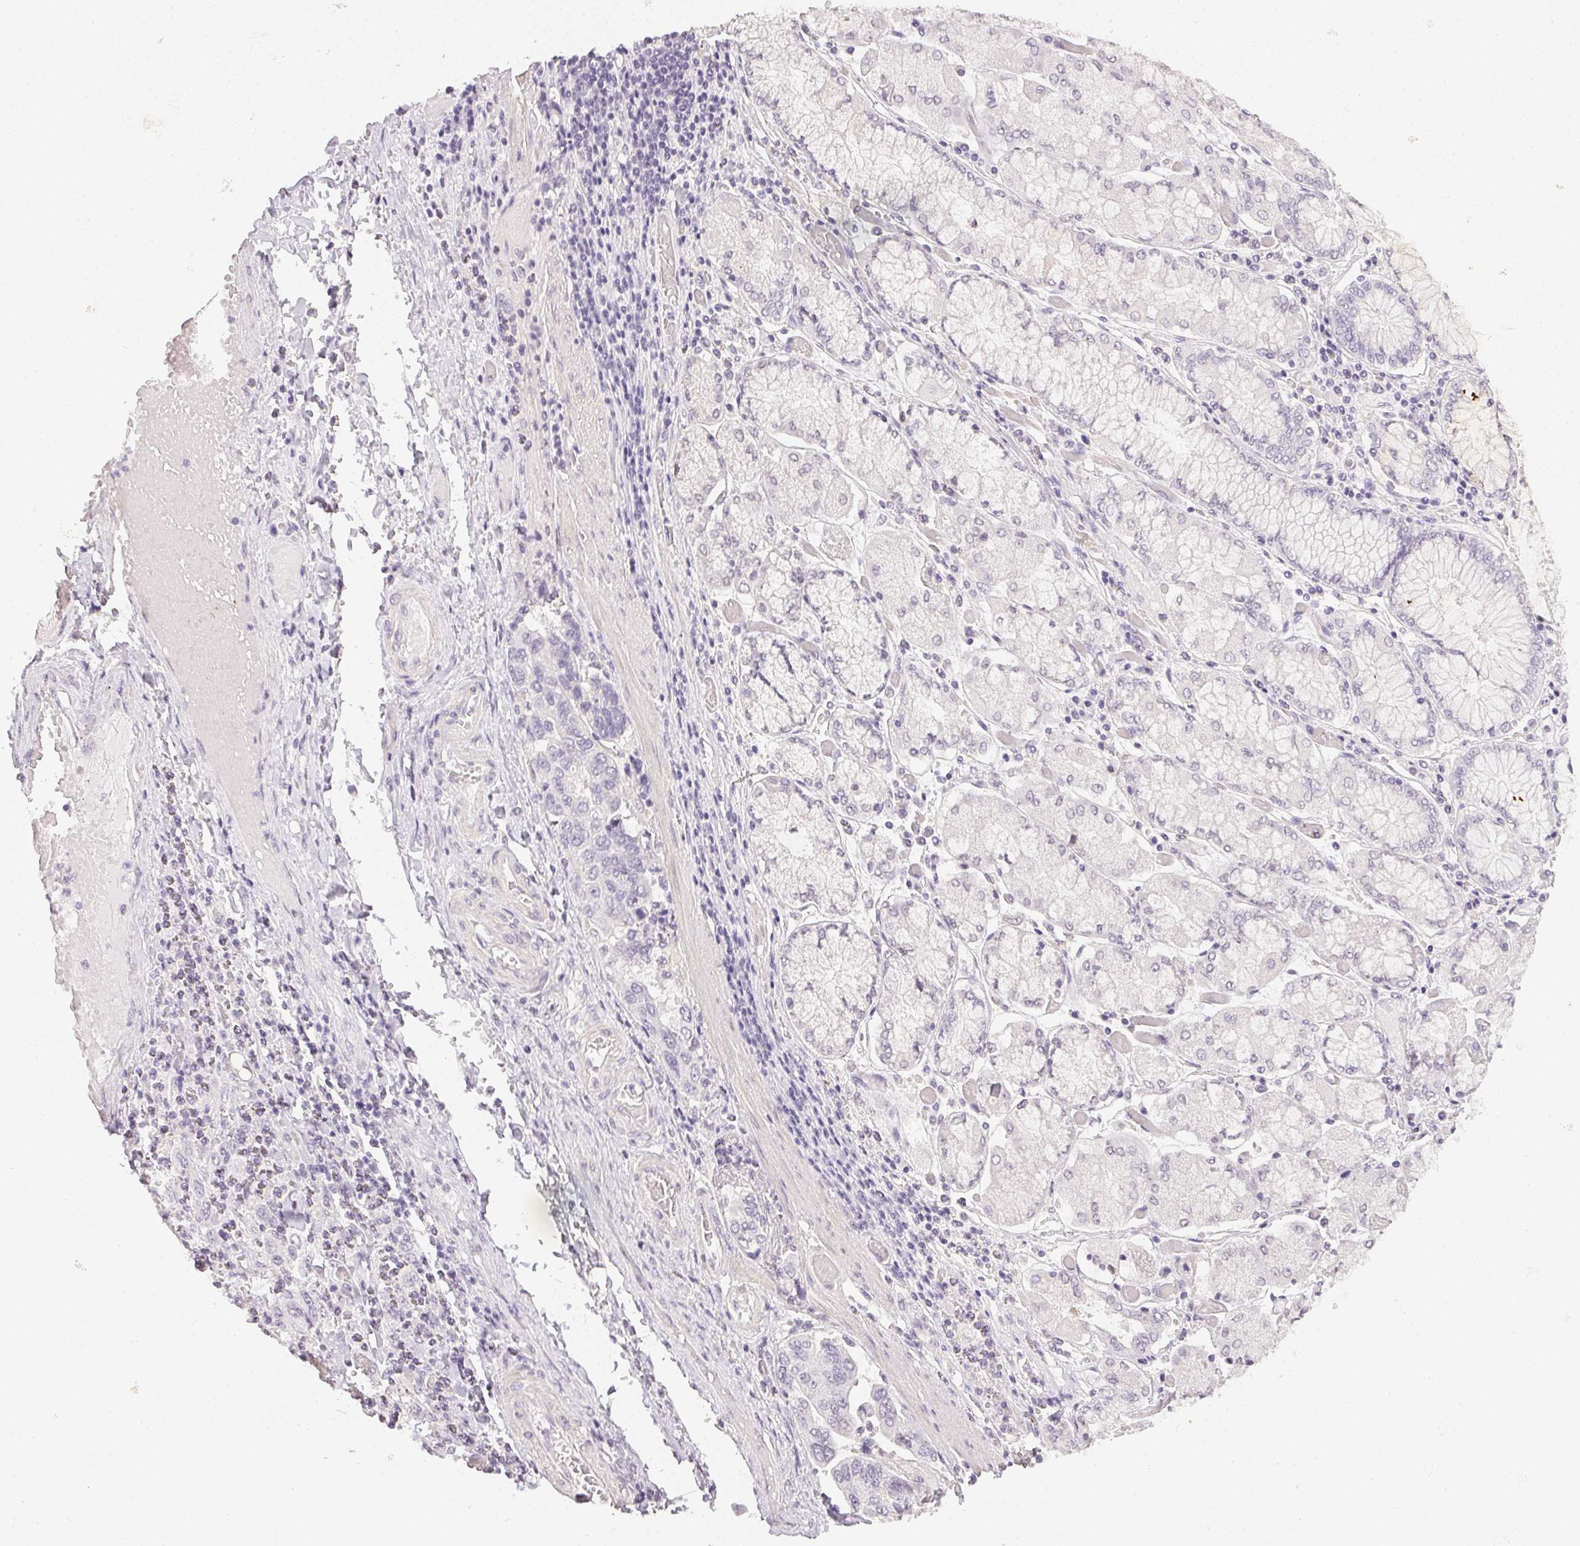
{"staining": {"intensity": "negative", "quantity": "none", "location": "none"}, "tissue": "stomach cancer", "cell_type": "Tumor cells", "image_type": "cancer", "snomed": [{"axis": "morphology", "description": "Adenocarcinoma, NOS"}, {"axis": "topography", "description": "Stomach, upper"}, {"axis": "topography", "description": "Stomach"}], "caption": "Immunohistochemistry micrograph of neoplastic tissue: stomach adenocarcinoma stained with DAB (3,3'-diaminobenzidine) displays no significant protein staining in tumor cells.", "gene": "TMEM174", "patient": {"sex": "male", "age": 62}}